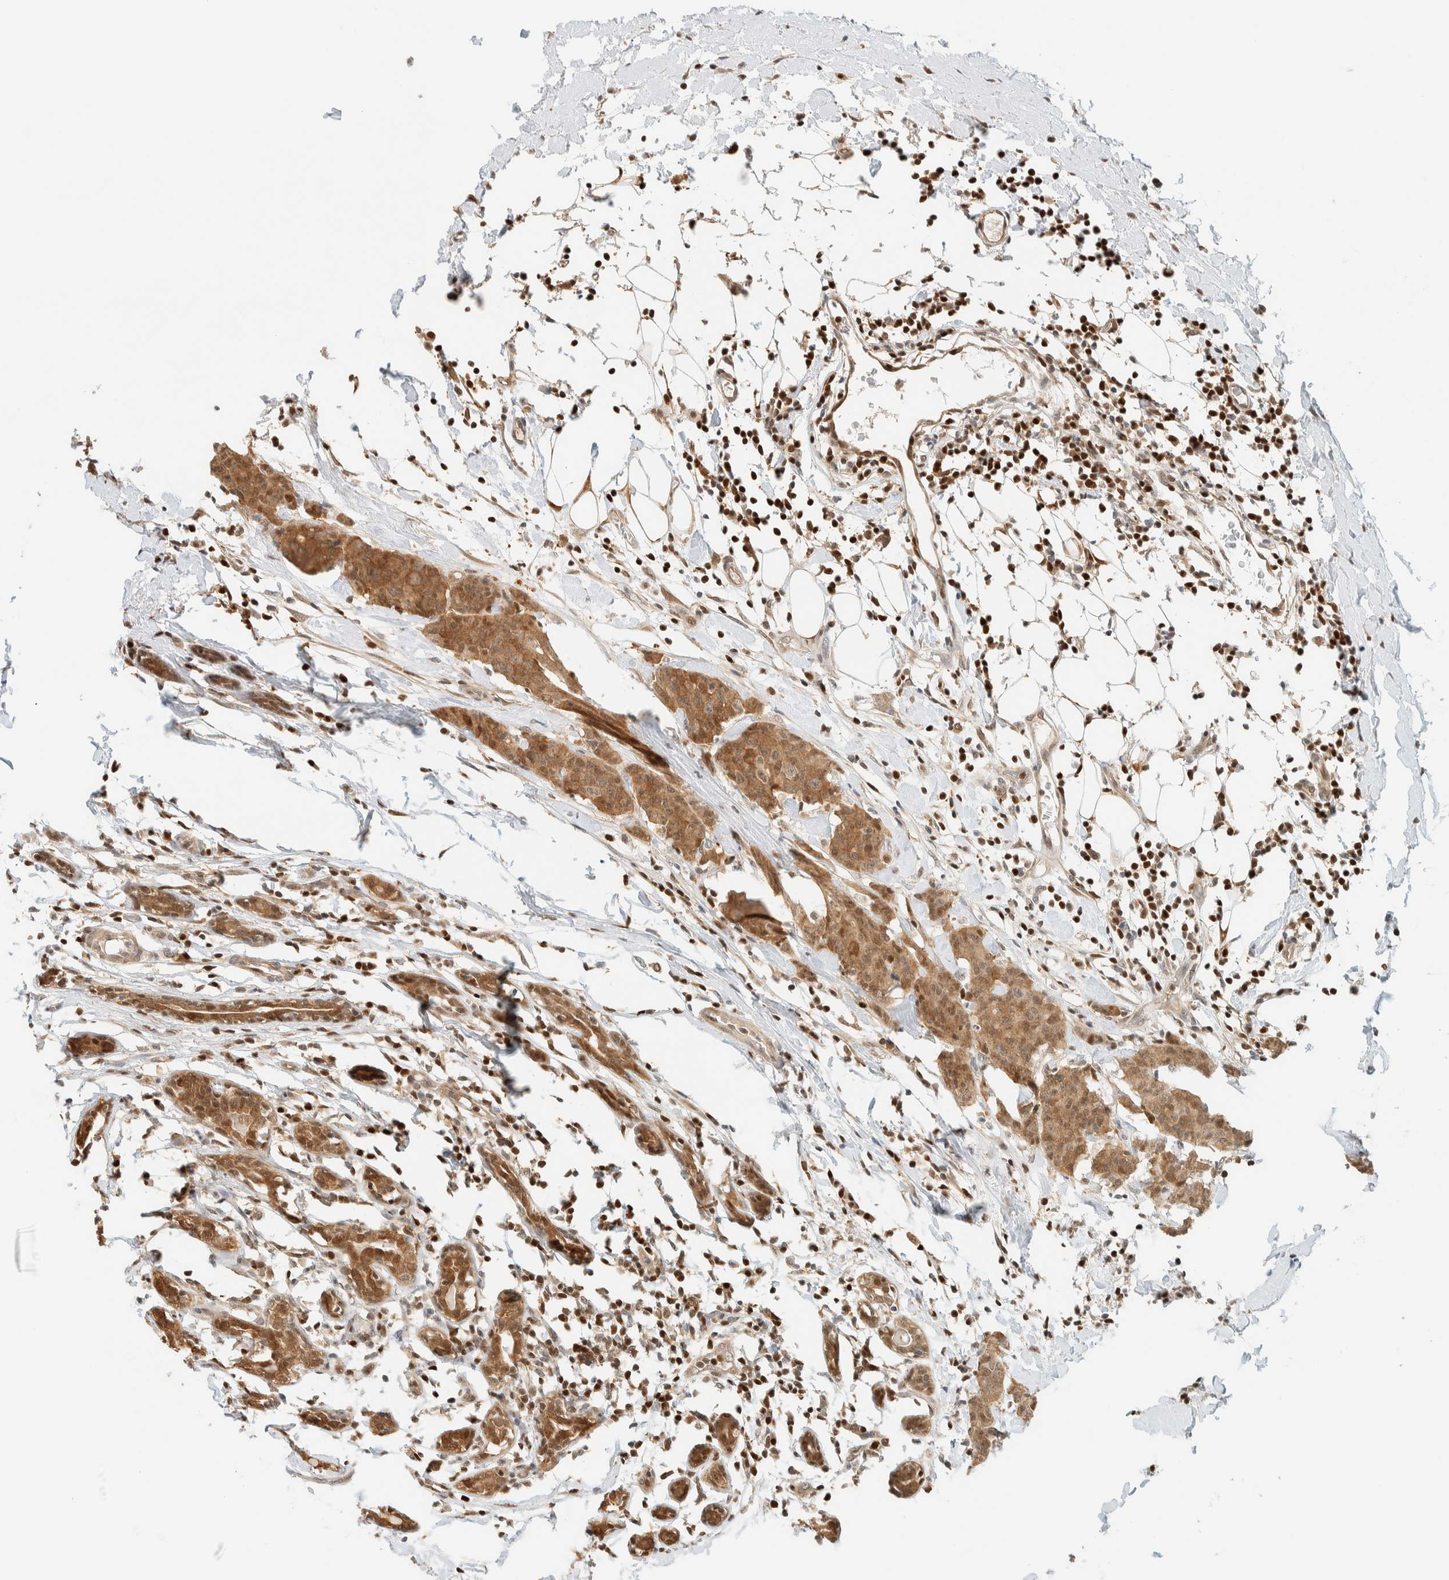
{"staining": {"intensity": "moderate", "quantity": ">75%", "location": "cytoplasmic/membranous"}, "tissue": "breast cancer", "cell_type": "Tumor cells", "image_type": "cancer", "snomed": [{"axis": "morphology", "description": "Normal tissue, NOS"}, {"axis": "morphology", "description": "Duct carcinoma"}, {"axis": "topography", "description": "Breast"}], "caption": "A brown stain shows moderate cytoplasmic/membranous staining of a protein in breast intraductal carcinoma tumor cells.", "gene": "ZBTB37", "patient": {"sex": "female", "age": 40}}